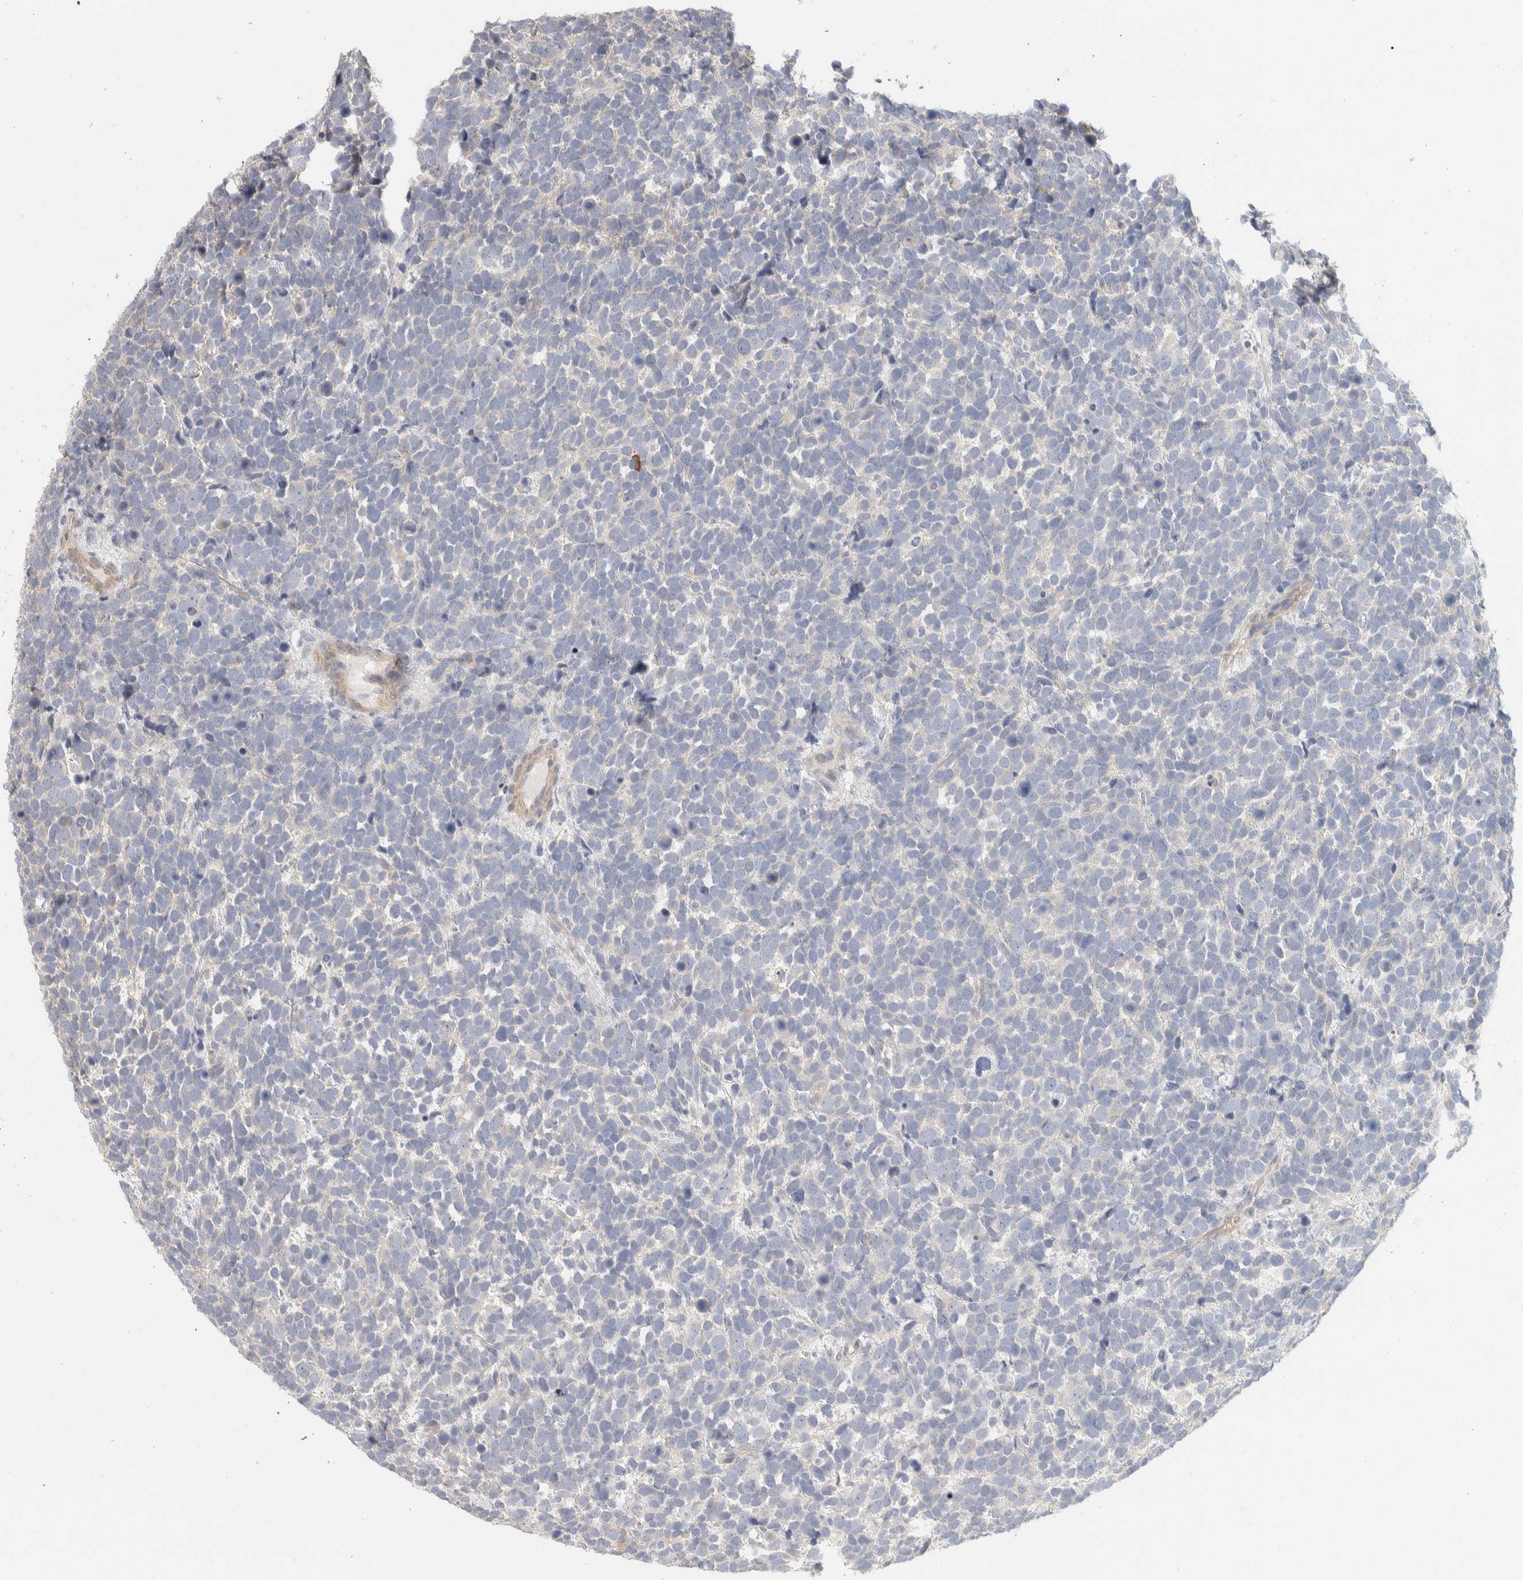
{"staining": {"intensity": "negative", "quantity": "none", "location": "none"}, "tissue": "urothelial cancer", "cell_type": "Tumor cells", "image_type": "cancer", "snomed": [{"axis": "morphology", "description": "Urothelial carcinoma, High grade"}, {"axis": "topography", "description": "Urinary bladder"}], "caption": "Urothelial carcinoma (high-grade) stained for a protein using immunohistochemistry reveals no expression tumor cells.", "gene": "DCXR", "patient": {"sex": "female", "age": 82}}